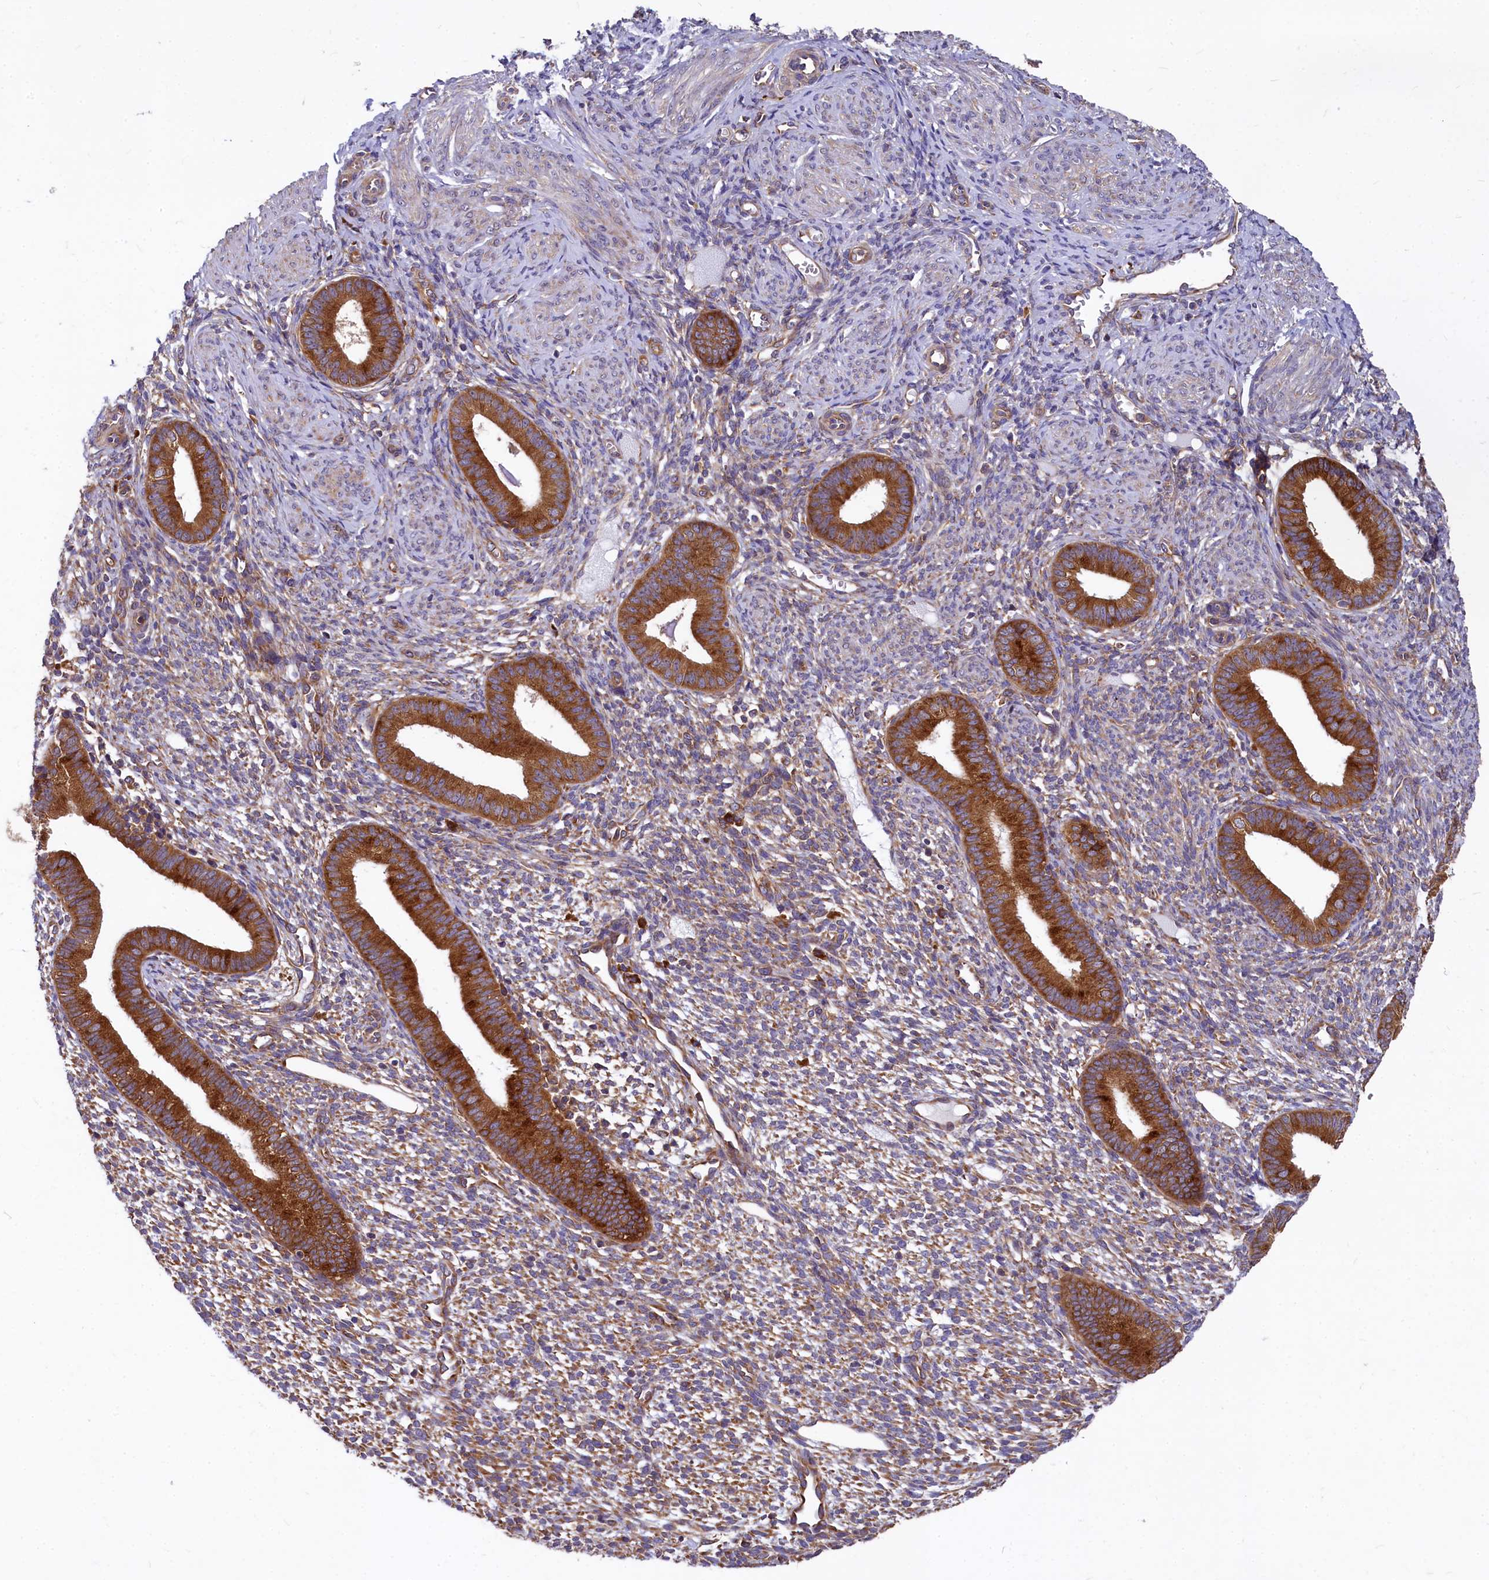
{"staining": {"intensity": "moderate", "quantity": "25%-75%", "location": "cytoplasmic/membranous"}, "tissue": "endometrium", "cell_type": "Cells in endometrial stroma", "image_type": "normal", "snomed": [{"axis": "morphology", "description": "Normal tissue, NOS"}, {"axis": "topography", "description": "Endometrium"}], "caption": "Human endometrium stained with a brown dye displays moderate cytoplasmic/membranous positive staining in approximately 25%-75% of cells in endometrial stroma.", "gene": "EIF2B2", "patient": {"sex": "female", "age": 46}}